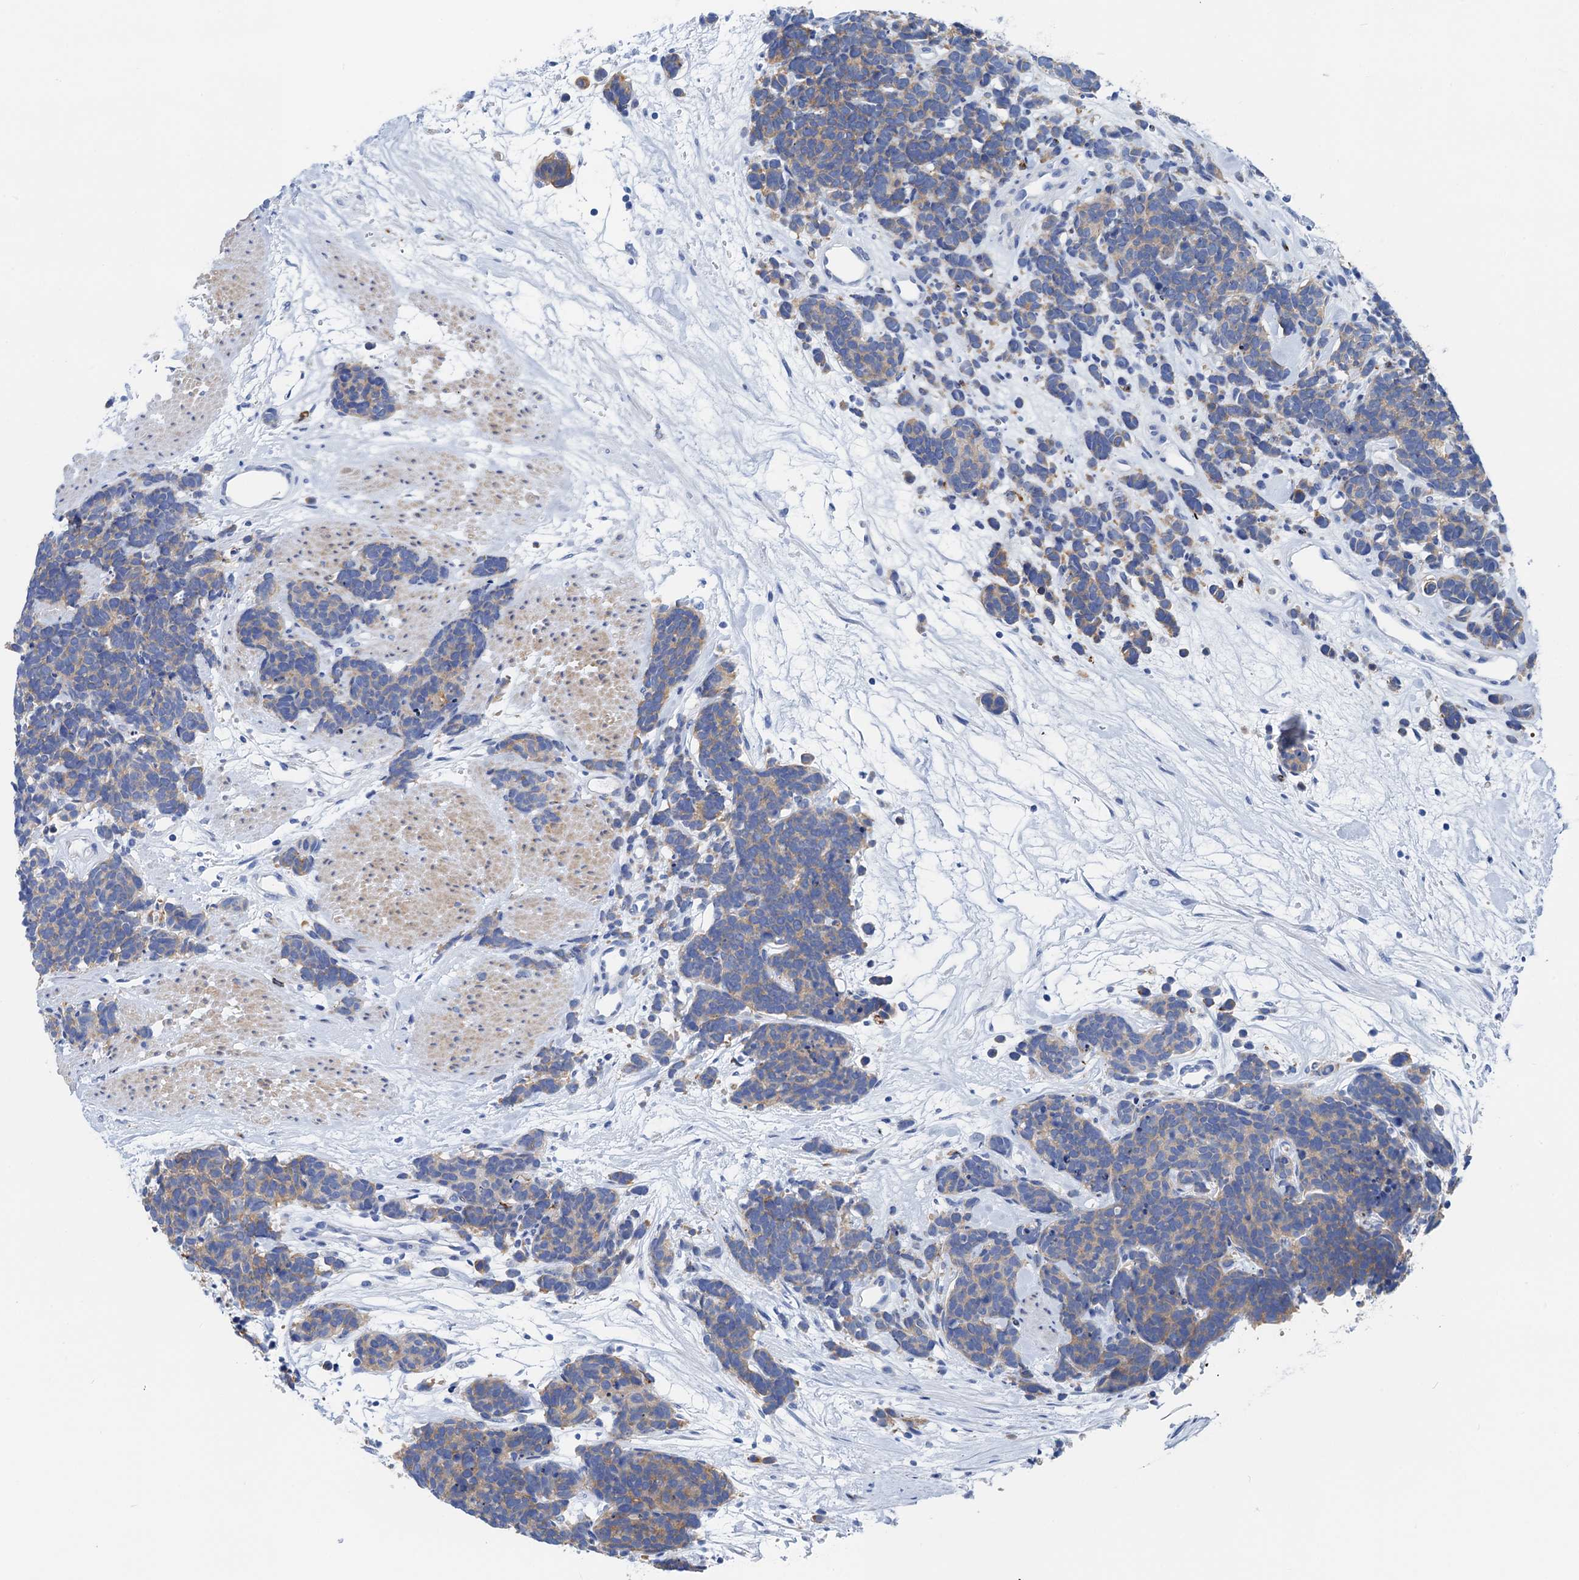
{"staining": {"intensity": "weak", "quantity": "25%-75%", "location": "cytoplasmic/membranous"}, "tissue": "carcinoid", "cell_type": "Tumor cells", "image_type": "cancer", "snomed": [{"axis": "morphology", "description": "Carcinoma, NOS"}, {"axis": "morphology", "description": "Carcinoid, malignant, NOS"}, {"axis": "topography", "description": "Urinary bladder"}], "caption": "IHC micrograph of human carcinoid stained for a protein (brown), which reveals low levels of weak cytoplasmic/membranous positivity in about 25%-75% of tumor cells.", "gene": "NLRP10", "patient": {"sex": "male", "age": 57}}